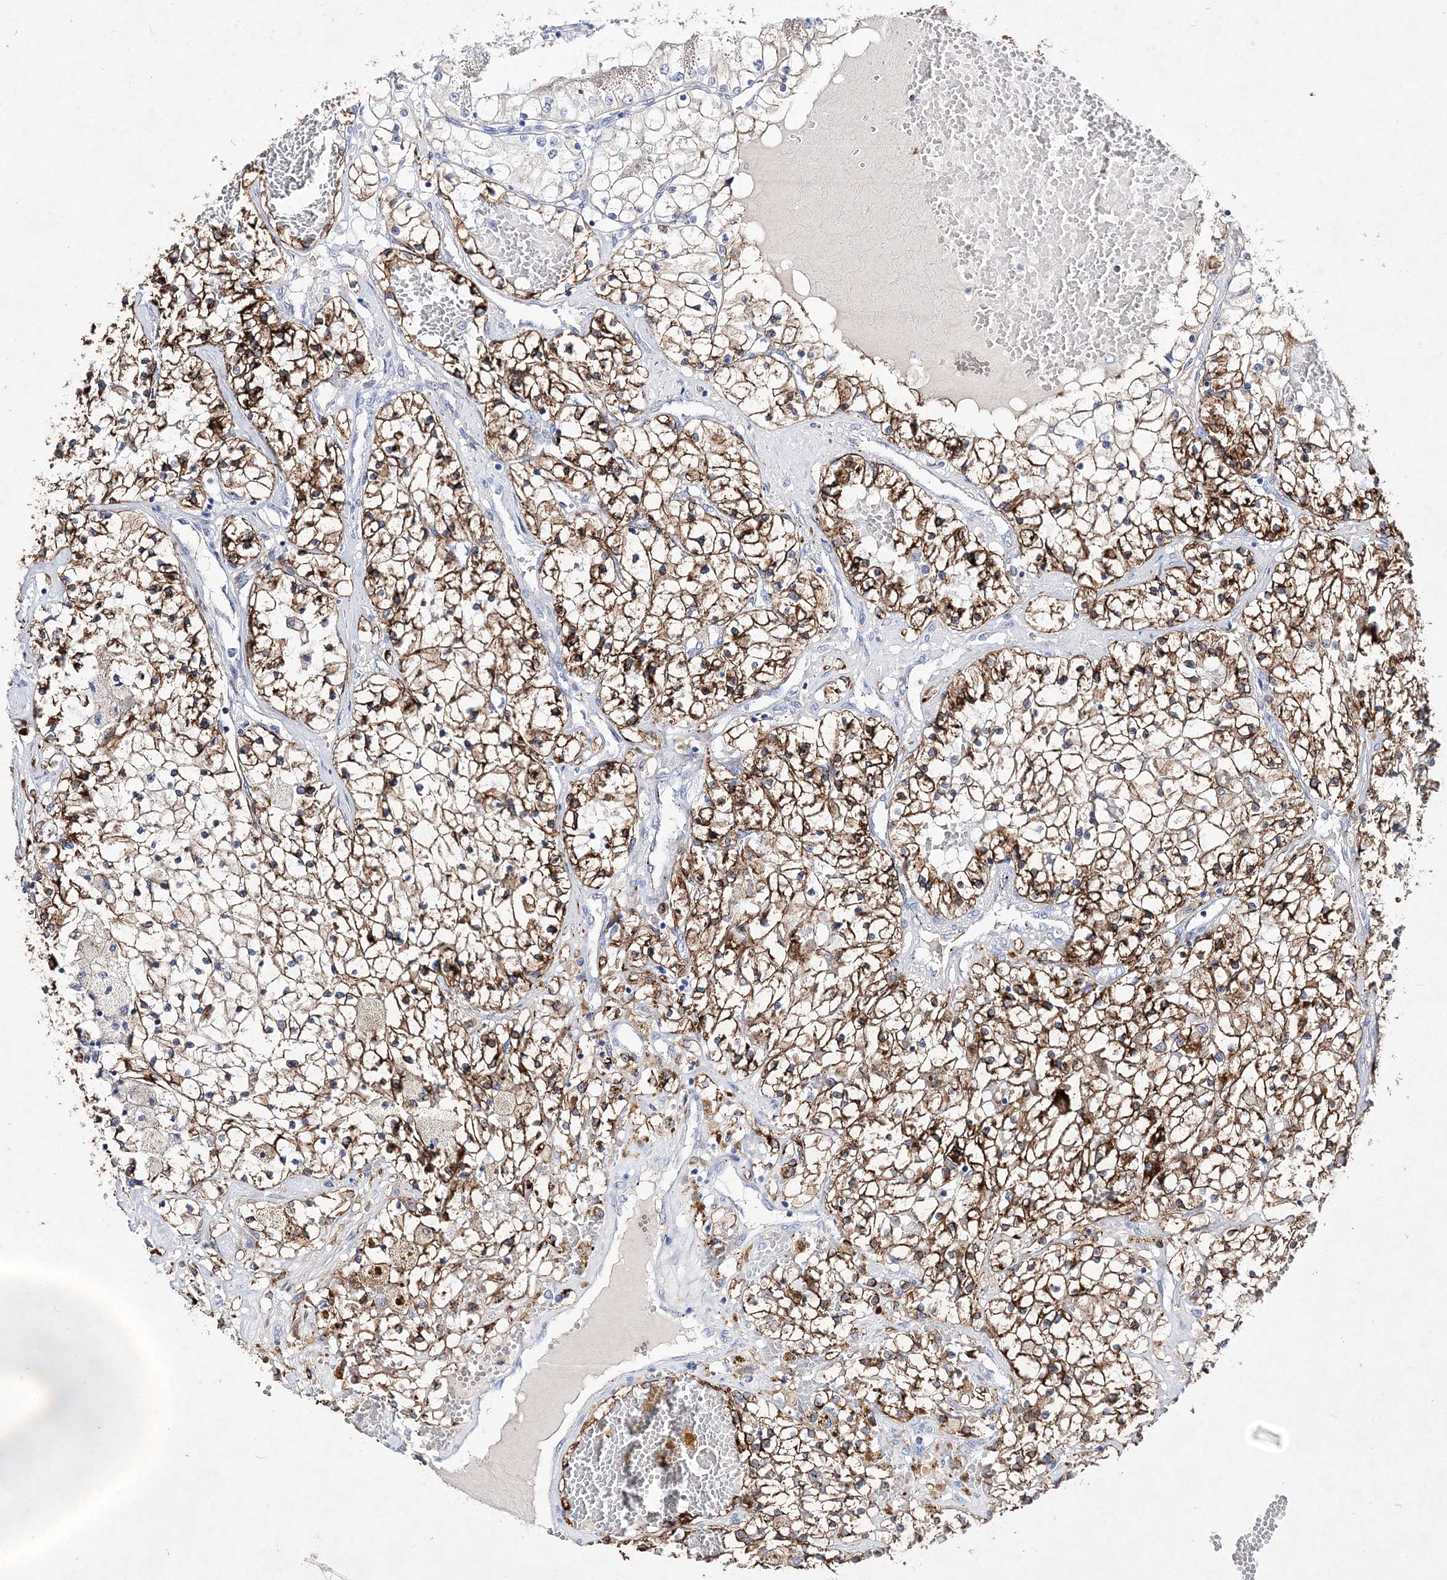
{"staining": {"intensity": "strong", "quantity": ">75%", "location": "cytoplasmic/membranous"}, "tissue": "renal cancer", "cell_type": "Tumor cells", "image_type": "cancer", "snomed": [{"axis": "morphology", "description": "Normal tissue, NOS"}, {"axis": "morphology", "description": "Adenocarcinoma, NOS"}, {"axis": "topography", "description": "Kidney"}], "caption": "Renal cancer stained for a protein (brown) displays strong cytoplasmic/membranous positive positivity in about >75% of tumor cells.", "gene": "SPINK7", "patient": {"sex": "male", "age": 68}}